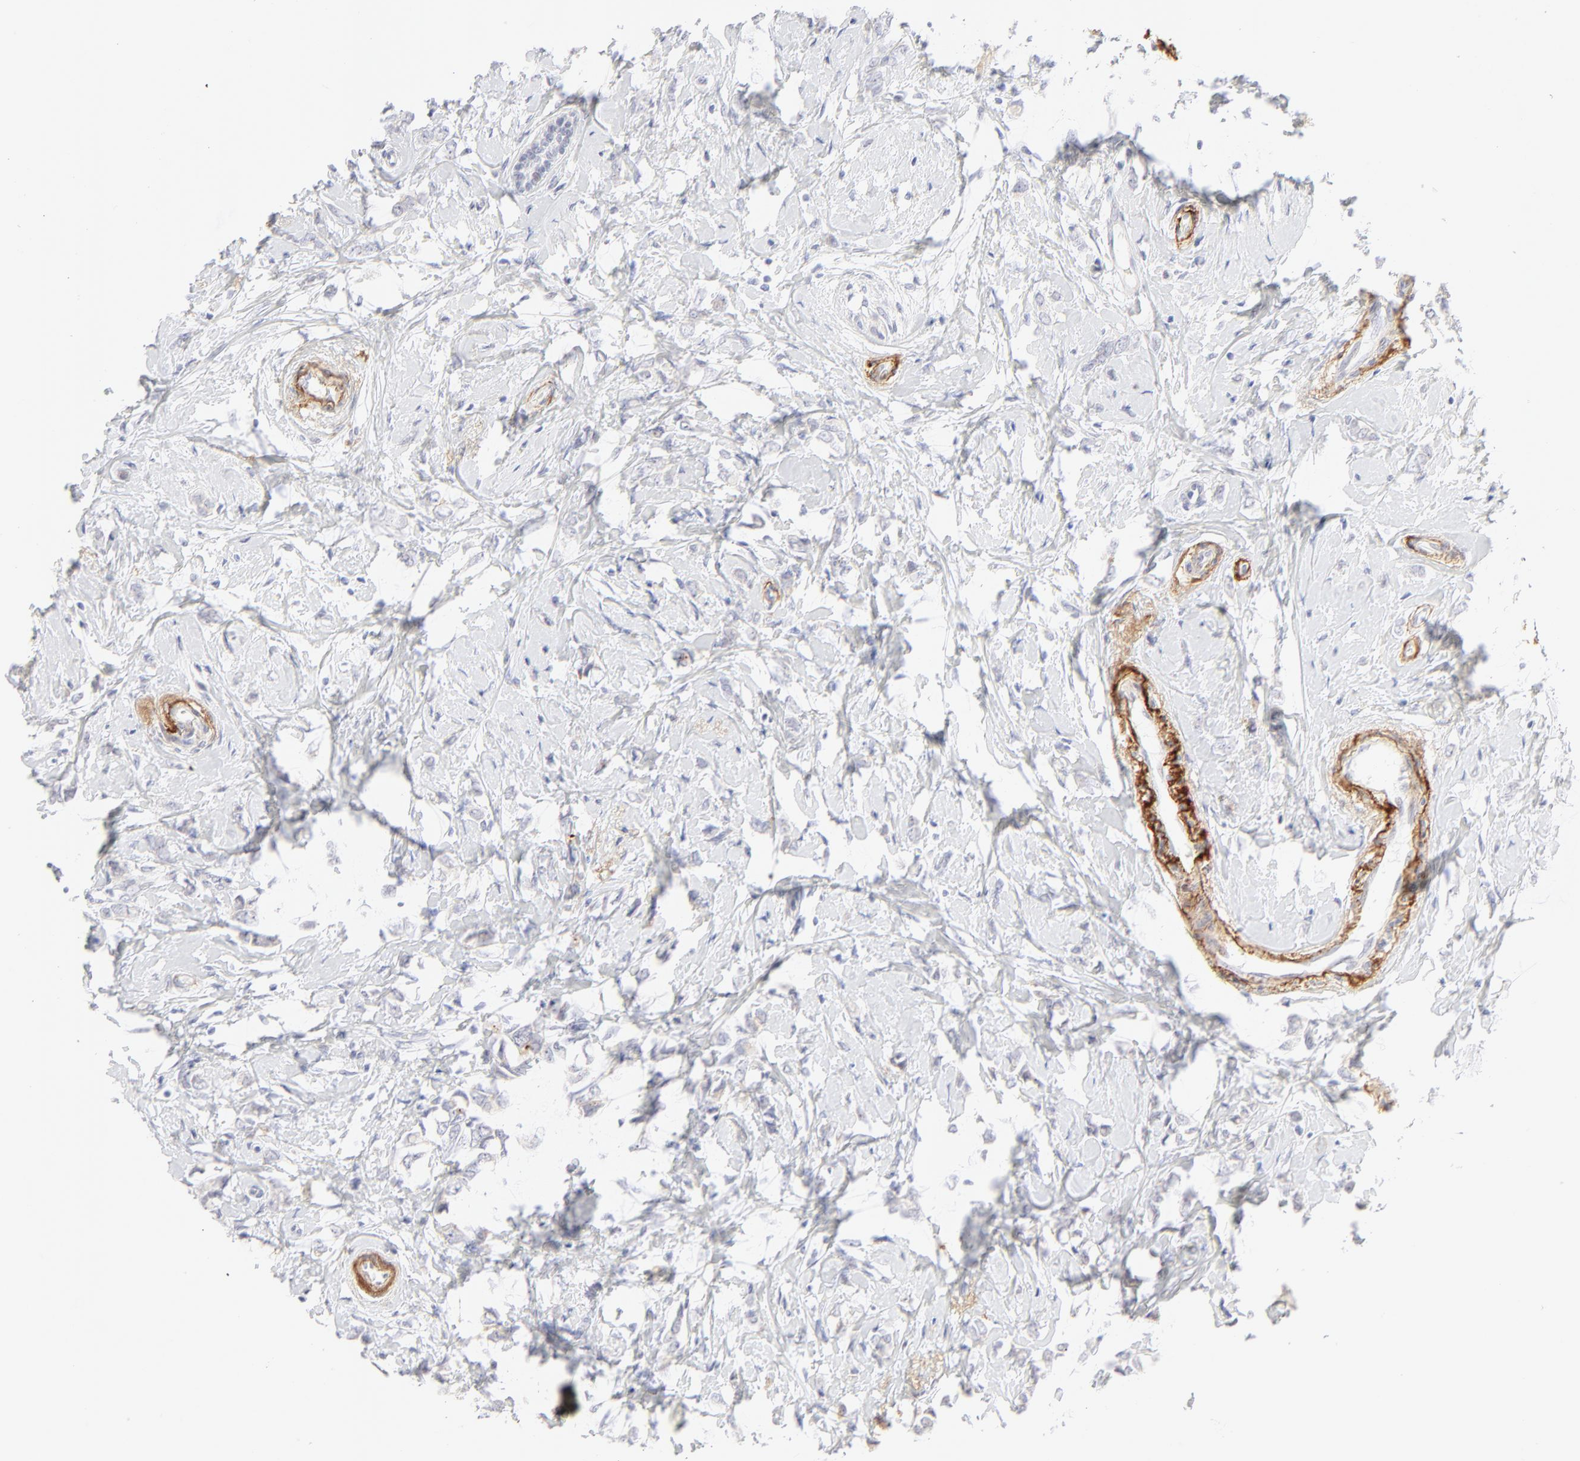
{"staining": {"intensity": "negative", "quantity": "none", "location": "none"}, "tissue": "breast cancer", "cell_type": "Tumor cells", "image_type": "cancer", "snomed": [{"axis": "morphology", "description": "Normal tissue, NOS"}, {"axis": "morphology", "description": "Lobular carcinoma"}, {"axis": "topography", "description": "Breast"}], "caption": "A high-resolution histopathology image shows IHC staining of breast cancer (lobular carcinoma), which displays no significant positivity in tumor cells. (DAB (3,3'-diaminobenzidine) immunohistochemistry visualized using brightfield microscopy, high magnification).", "gene": "NPNT", "patient": {"sex": "female", "age": 47}}